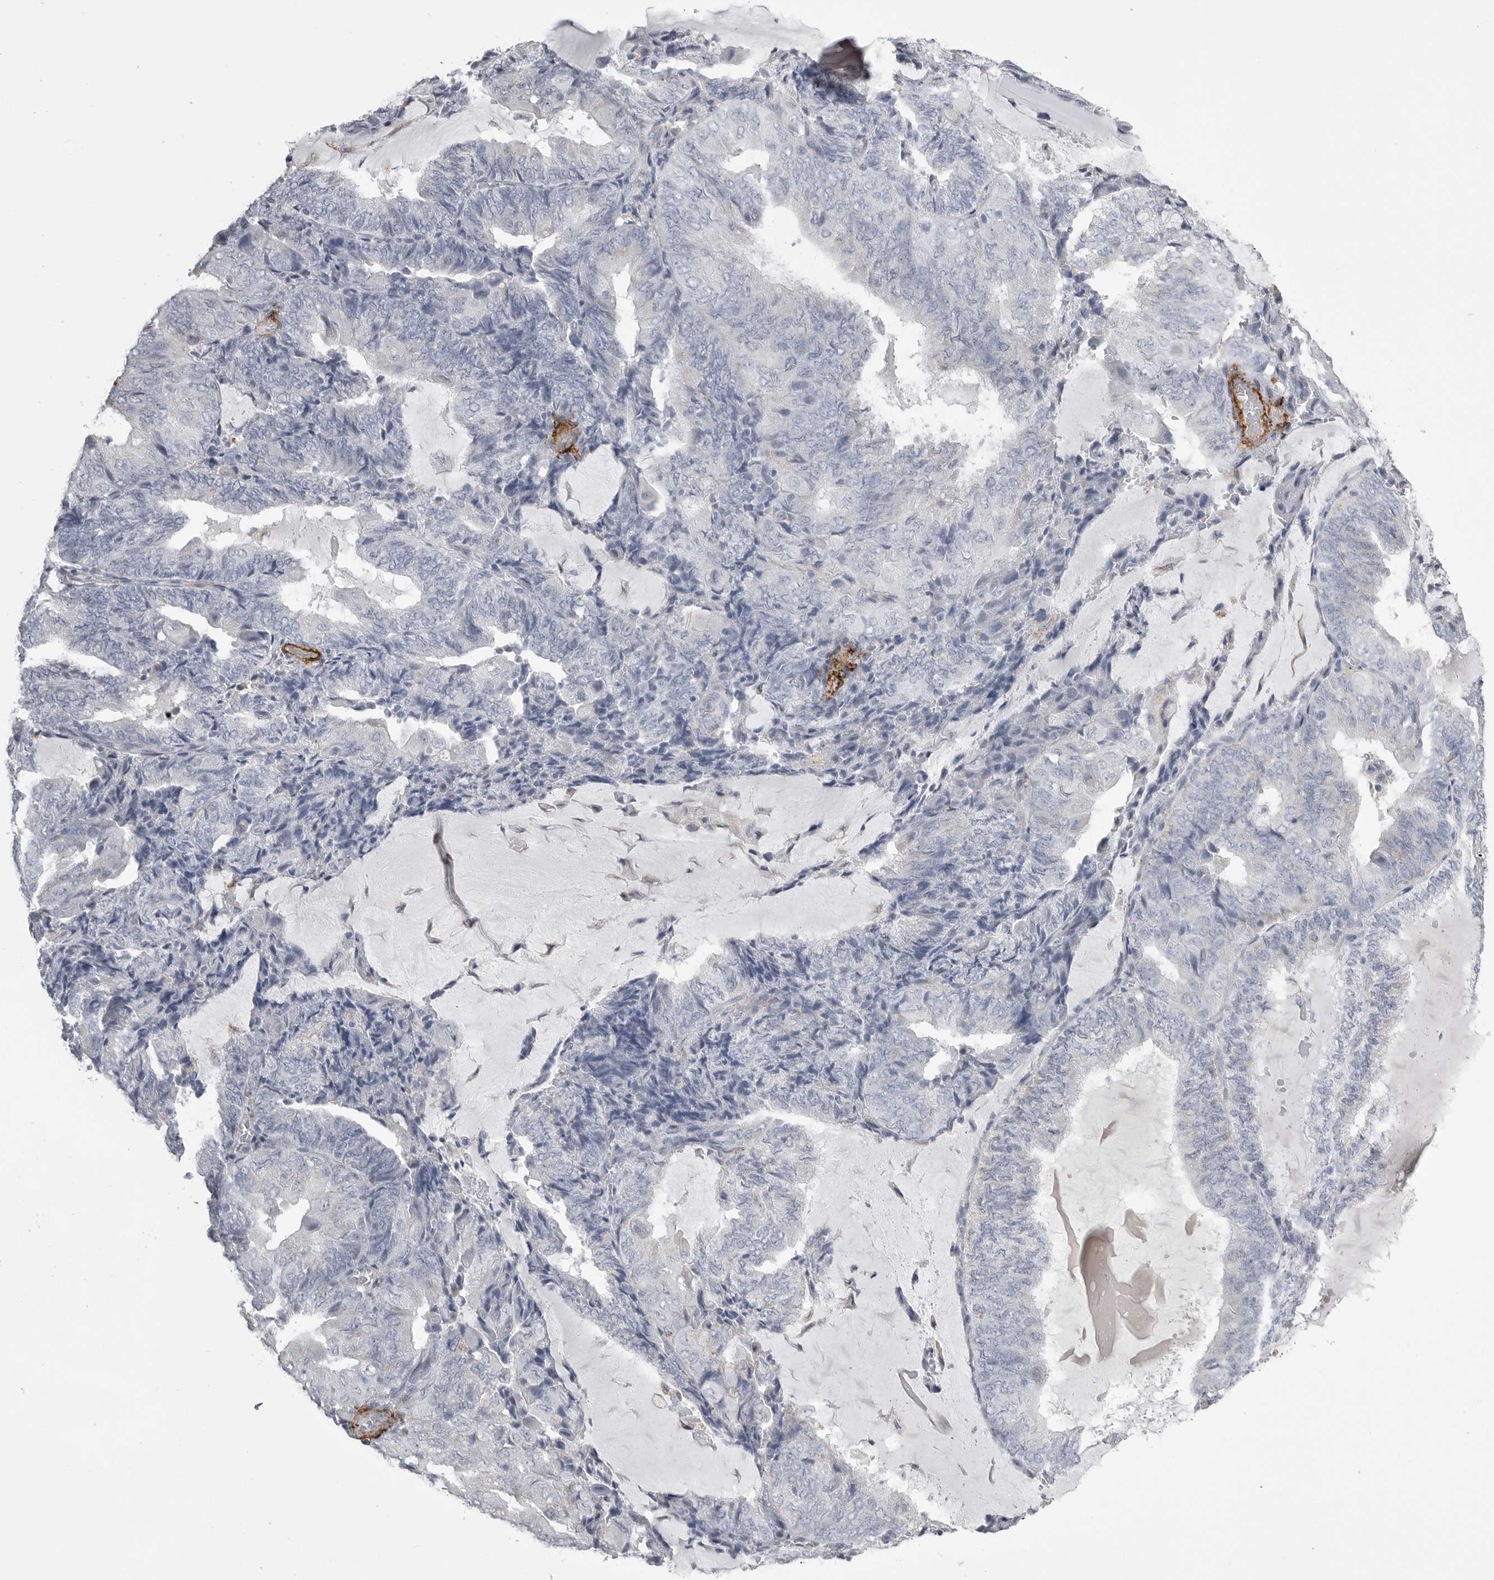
{"staining": {"intensity": "negative", "quantity": "none", "location": "none"}, "tissue": "endometrial cancer", "cell_type": "Tumor cells", "image_type": "cancer", "snomed": [{"axis": "morphology", "description": "Adenocarcinoma, NOS"}, {"axis": "topography", "description": "Endometrium"}], "caption": "Histopathology image shows no protein expression in tumor cells of endometrial cancer tissue. (Immunohistochemistry (ihc), brightfield microscopy, high magnification).", "gene": "AOC3", "patient": {"sex": "female", "age": 81}}